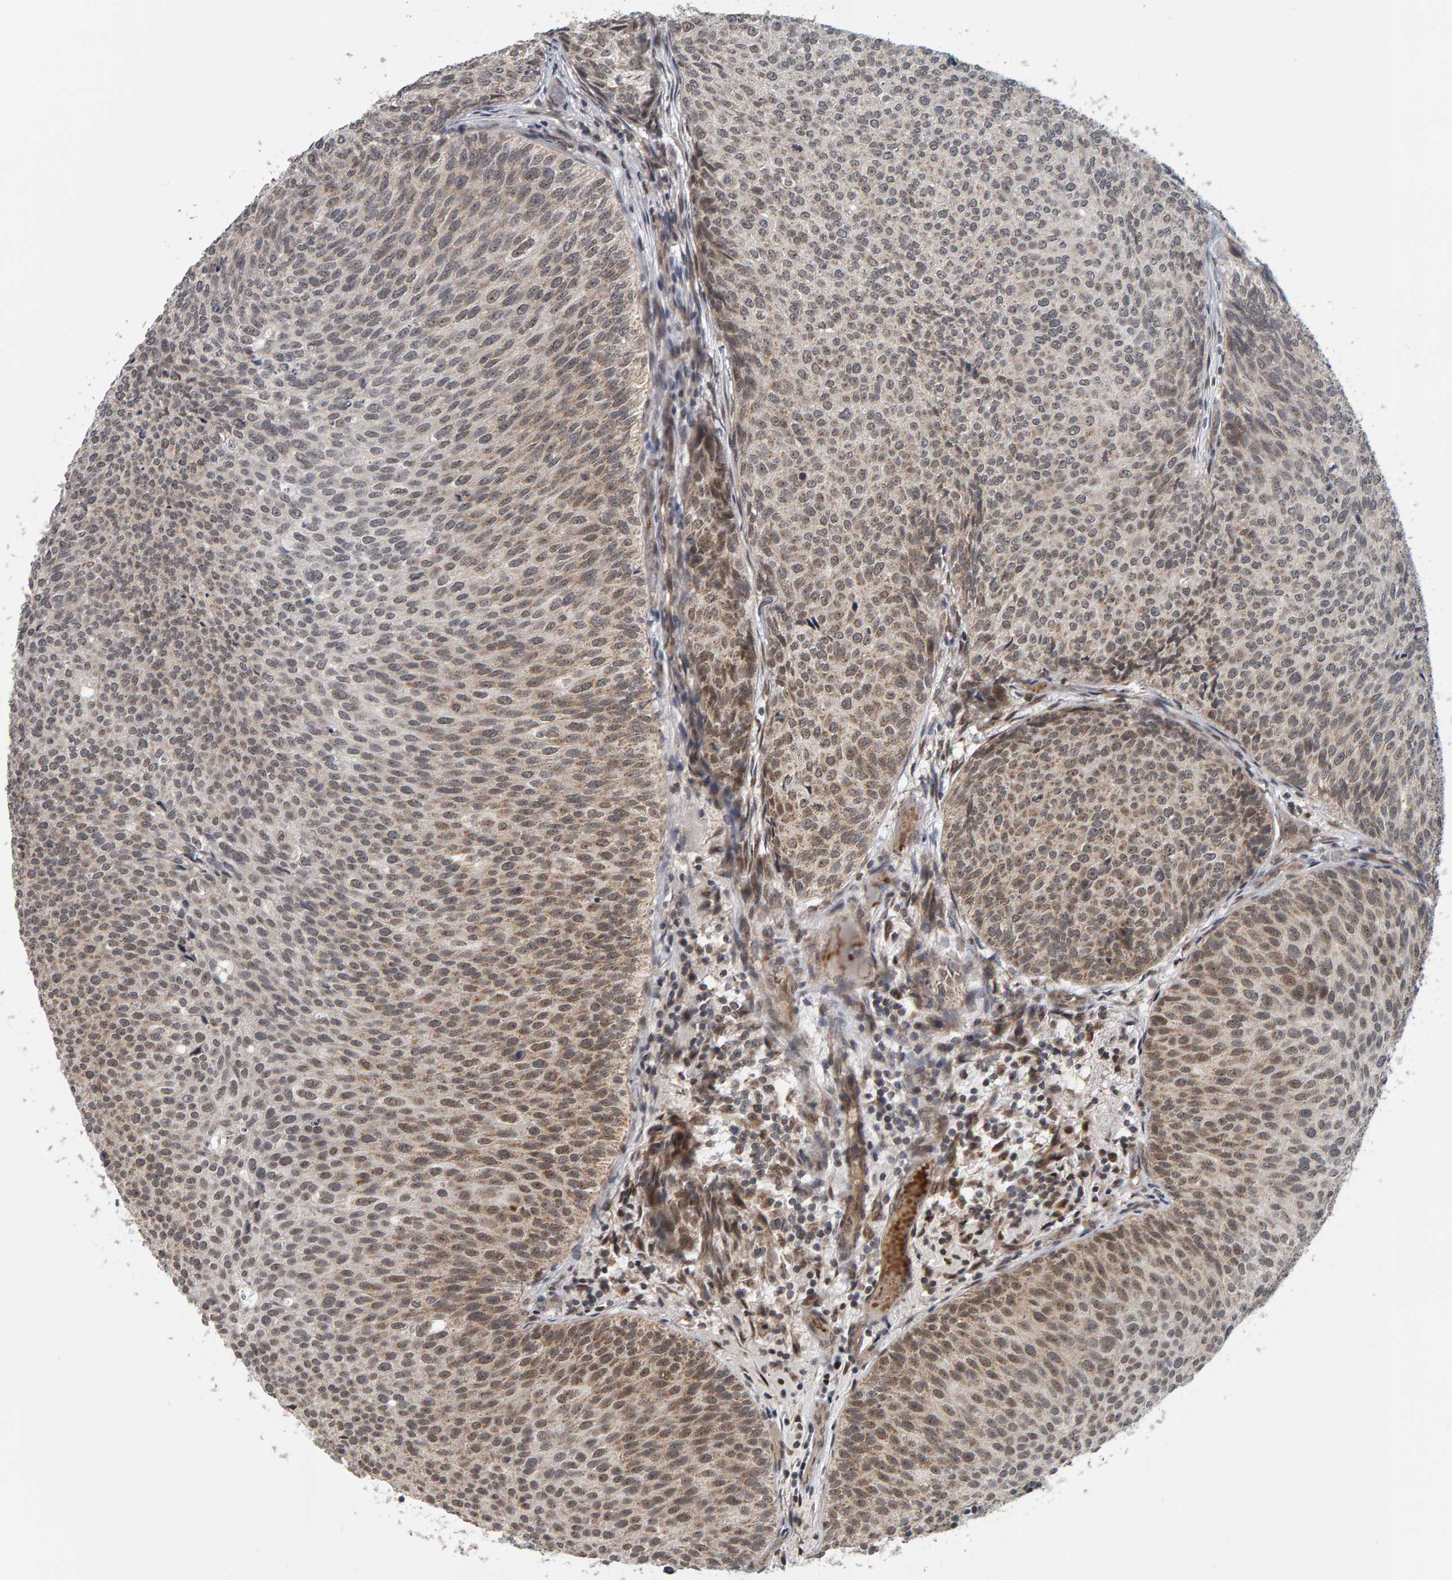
{"staining": {"intensity": "weak", "quantity": ">75%", "location": "cytoplasmic/membranous,nuclear"}, "tissue": "urothelial cancer", "cell_type": "Tumor cells", "image_type": "cancer", "snomed": [{"axis": "morphology", "description": "Urothelial carcinoma, Low grade"}, {"axis": "topography", "description": "Urinary bladder"}], "caption": "Protein staining demonstrates weak cytoplasmic/membranous and nuclear positivity in approximately >75% of tumor cells in urothelial cancer.", "gene": "DAP3", "patient": {"sex": "male", "age": 86}}